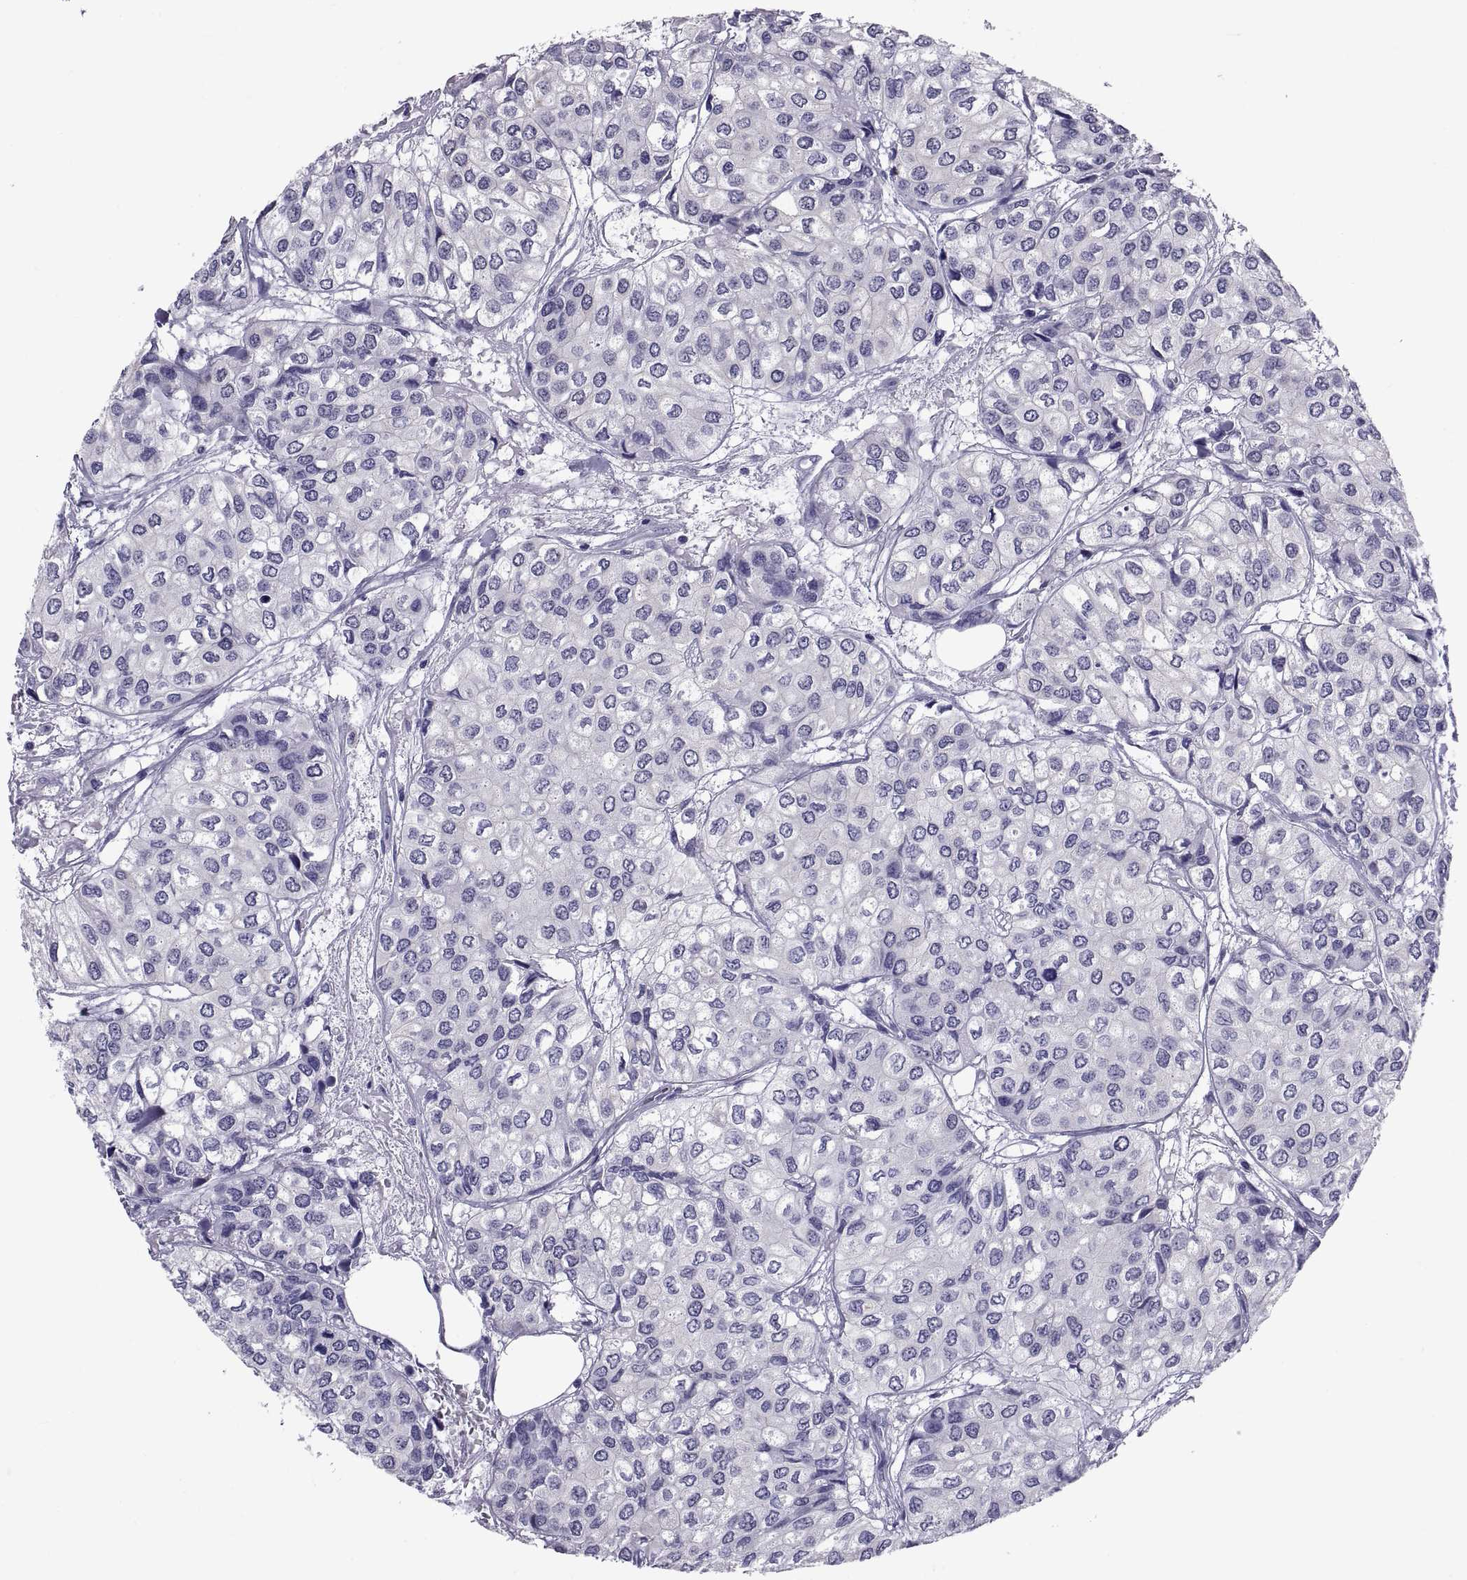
{"staining": {"intensity": "negative", "quantity": "none", "location": "none"}, "tissue": "urothelial cancer", "cell_type": "Tumor cells", "image_type": "cancer", "snomed": [{"axis": "morphology", "description": "Urothelial carcinoma, High grade"}, {"axis": "topography", "description": "Urinary bladder"}], "caption": "The image demonstrates no staining of tumor cells in urothelial cancer.", "gene": "TGFBR3L", "patient": {"sex": "male", "age": 73}}